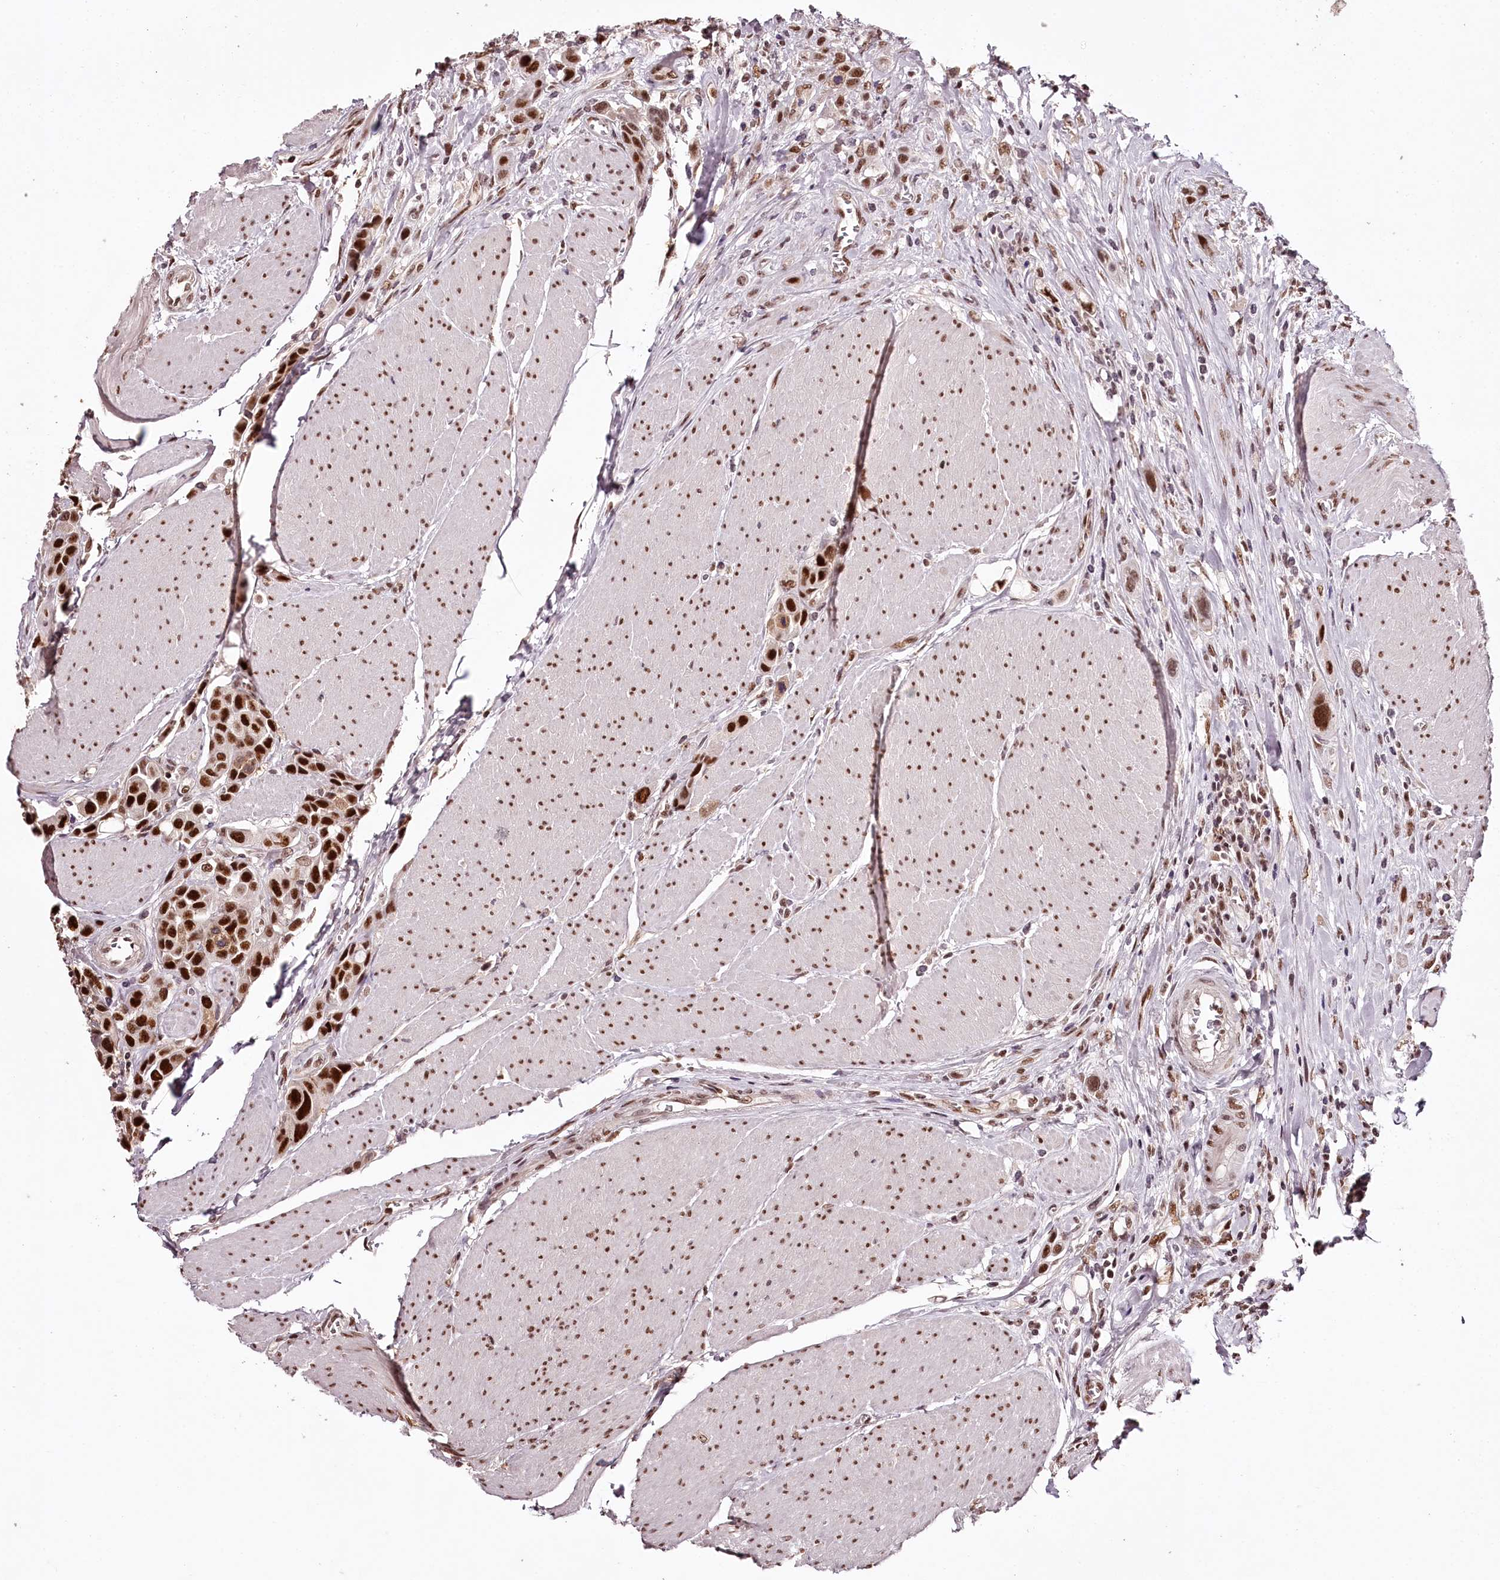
{"staining": {"intensity": "strong", "quantity": ">75%", "location": "nuclear"}, "tissue": "urothelial cancer", "cell_type": "Tumor cells", "image_type": "cancer", "snomed": [{"axis": "morphology", "description": "Urothelial carcinoma, High grade"}, {"axis": "topography", "description": "Urinary bladder"}], "caption": "Urothelial carcinoma (high-grade) was stained to show a protein in brown. There is high levels of strong nuclear expression in approximately >75% of tumor cells.", "gene": "TTC33", "patient": {"sex": "male", "age": 50}}